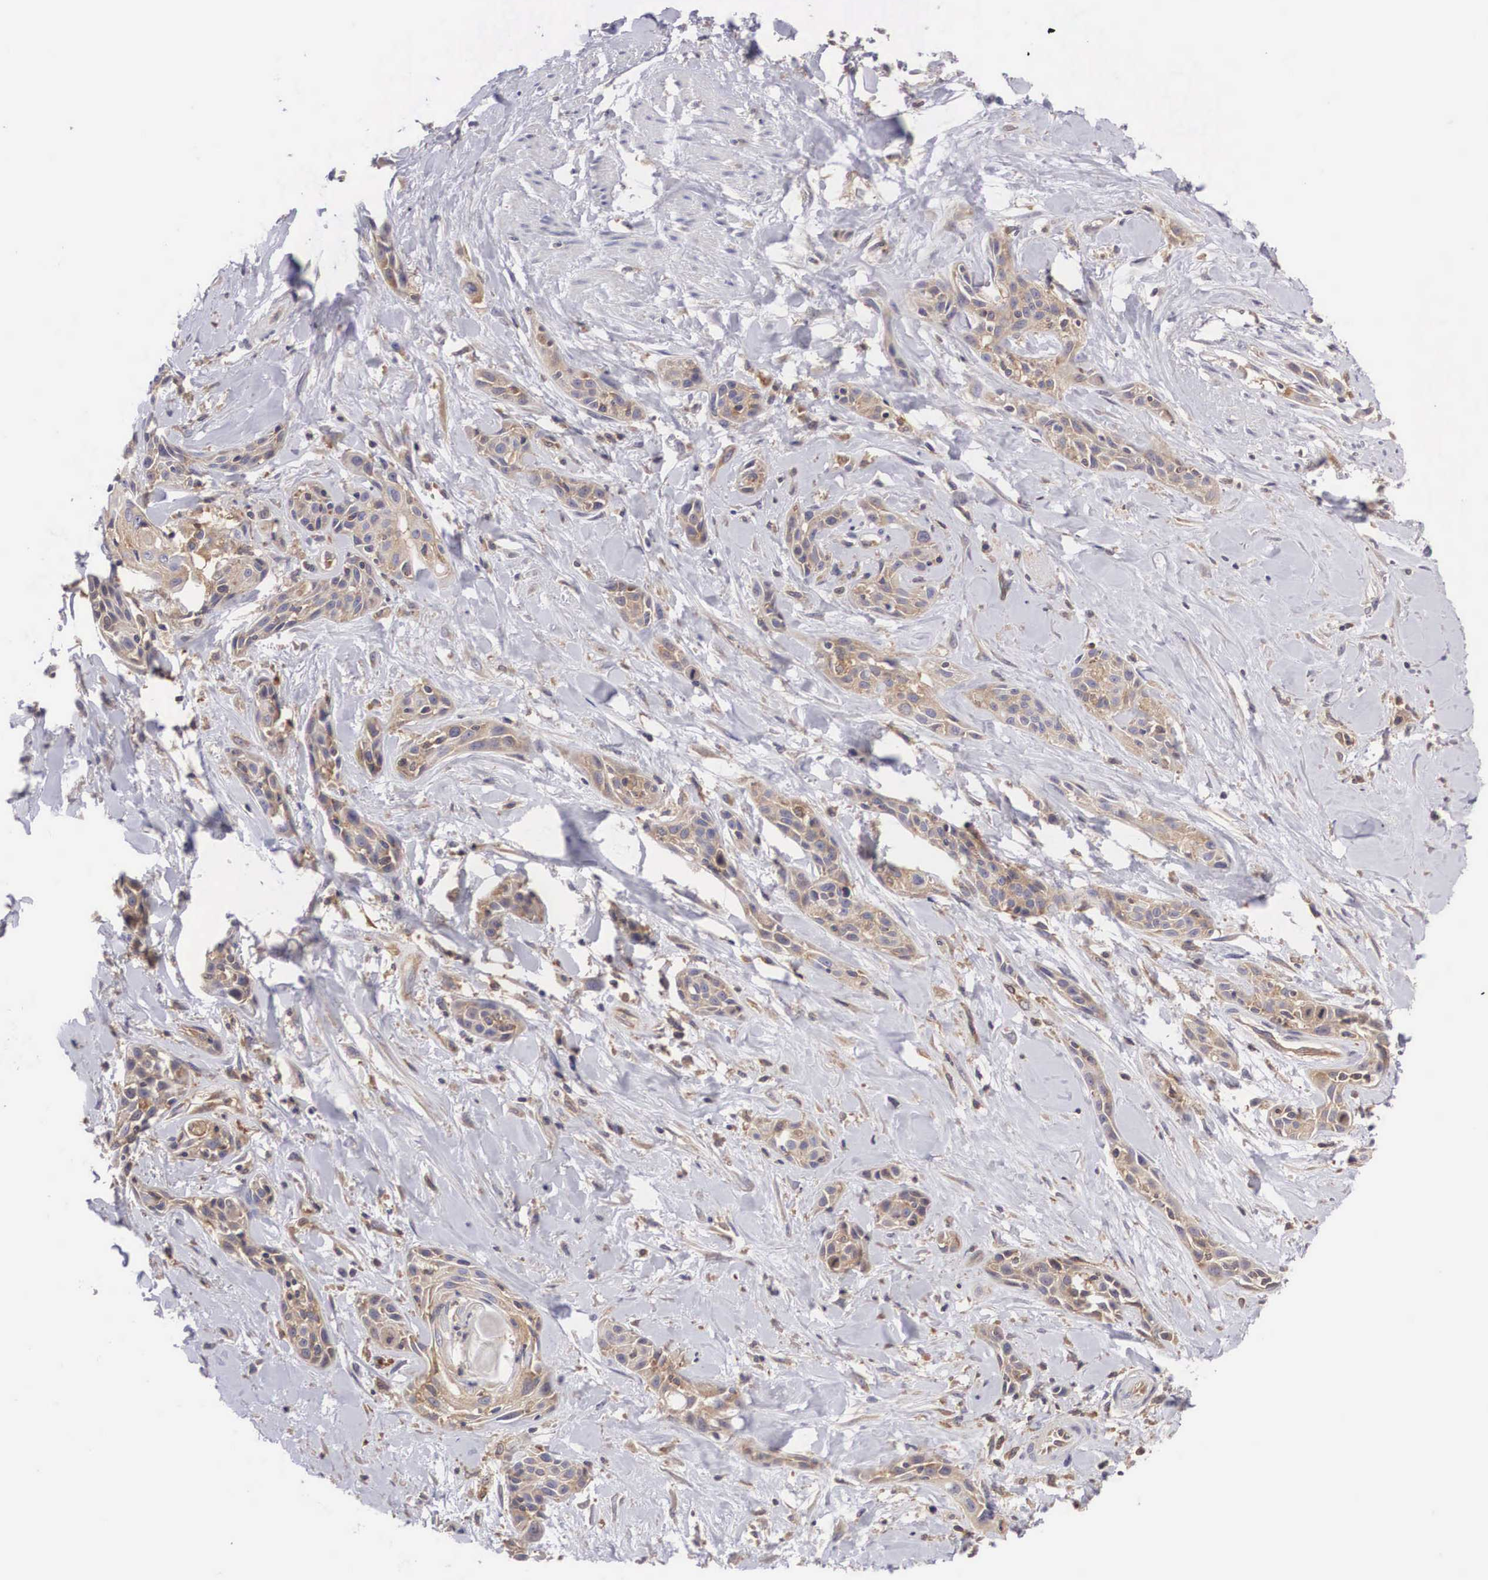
{"staining": {"intensity": "weak", "quantity": ">75%", "location": "cytoplasmic/membranous"}, "tissue": "skin cancer", "cell_type": "Tumor cells", "image_type": "cancer", "snomed": [{"axis": "morphology", "description": "Squamous cell carcinoma, NOS"}, {"axis": "topography", "description": "Skin"}, {"axis": "topography", "description": "Anal"}], "caption": "Protein analysis of squamous cell carcinoma (skin) tissue displays weak cytoplasmic/membranous expression in about >75% of tumor cells.", "gene": "GRIPAP1", "patient": {"sex": "male", "age": 64}}